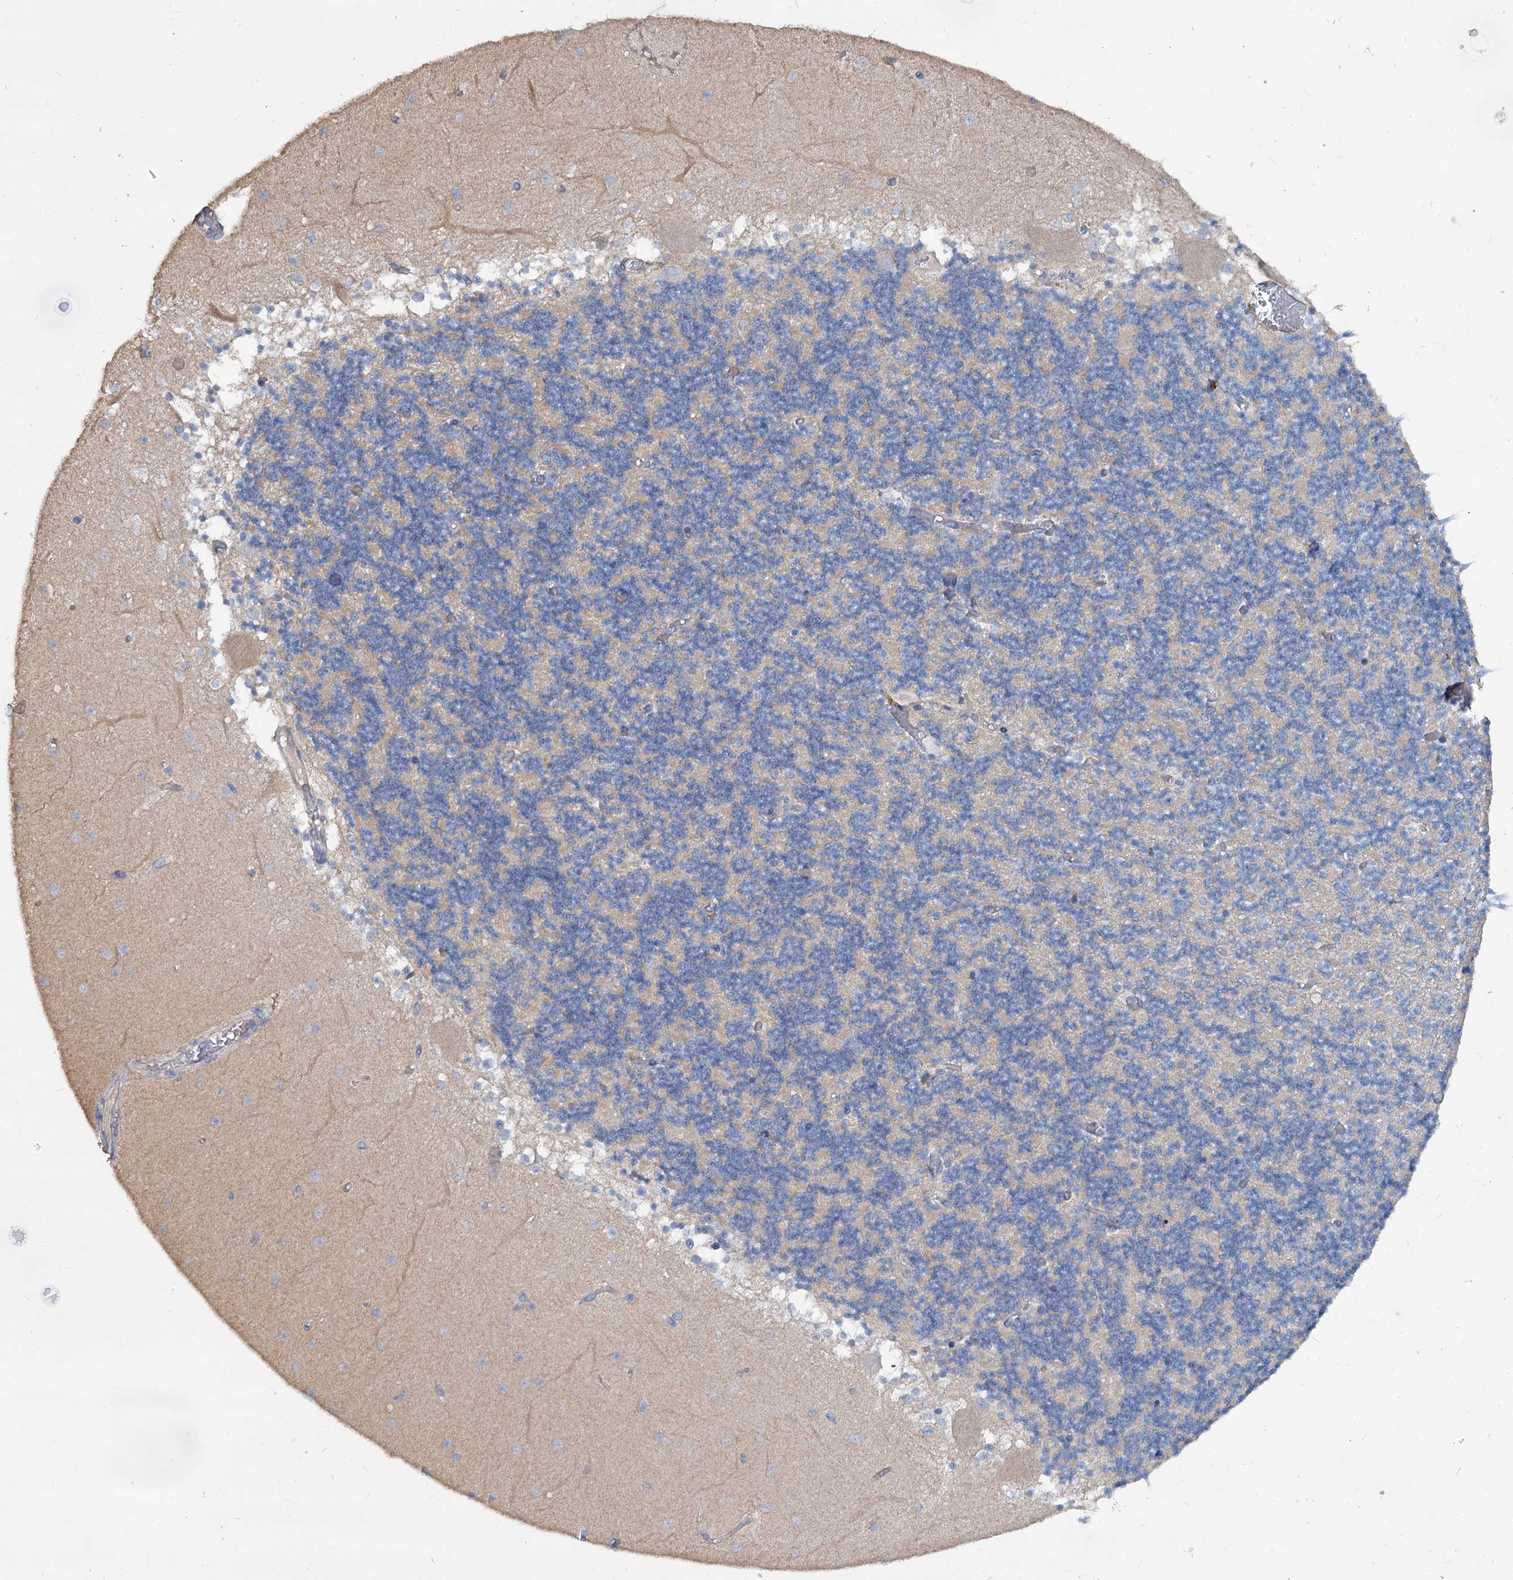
{"staining": {"intensity": "negative", "quantity": "none", "location": "none"}, "tissue": "cerebellum", "cell_type": "Cells in granular layer", "image_type": "normal", "snomed": [{"axis": "morphology", "description": "Normal tissue, NOS"}, {"axis": "topography", "description": "Cerebellum"}], "caption": "IHC micrograph of normal cerebellum: human cerebellum stained with DAB (3,3'-diaminobenzidine) shows no significant protein expression in cells in granular layer.", "gene": "URAD", "patient": {"sex": "female", "age": 28}}